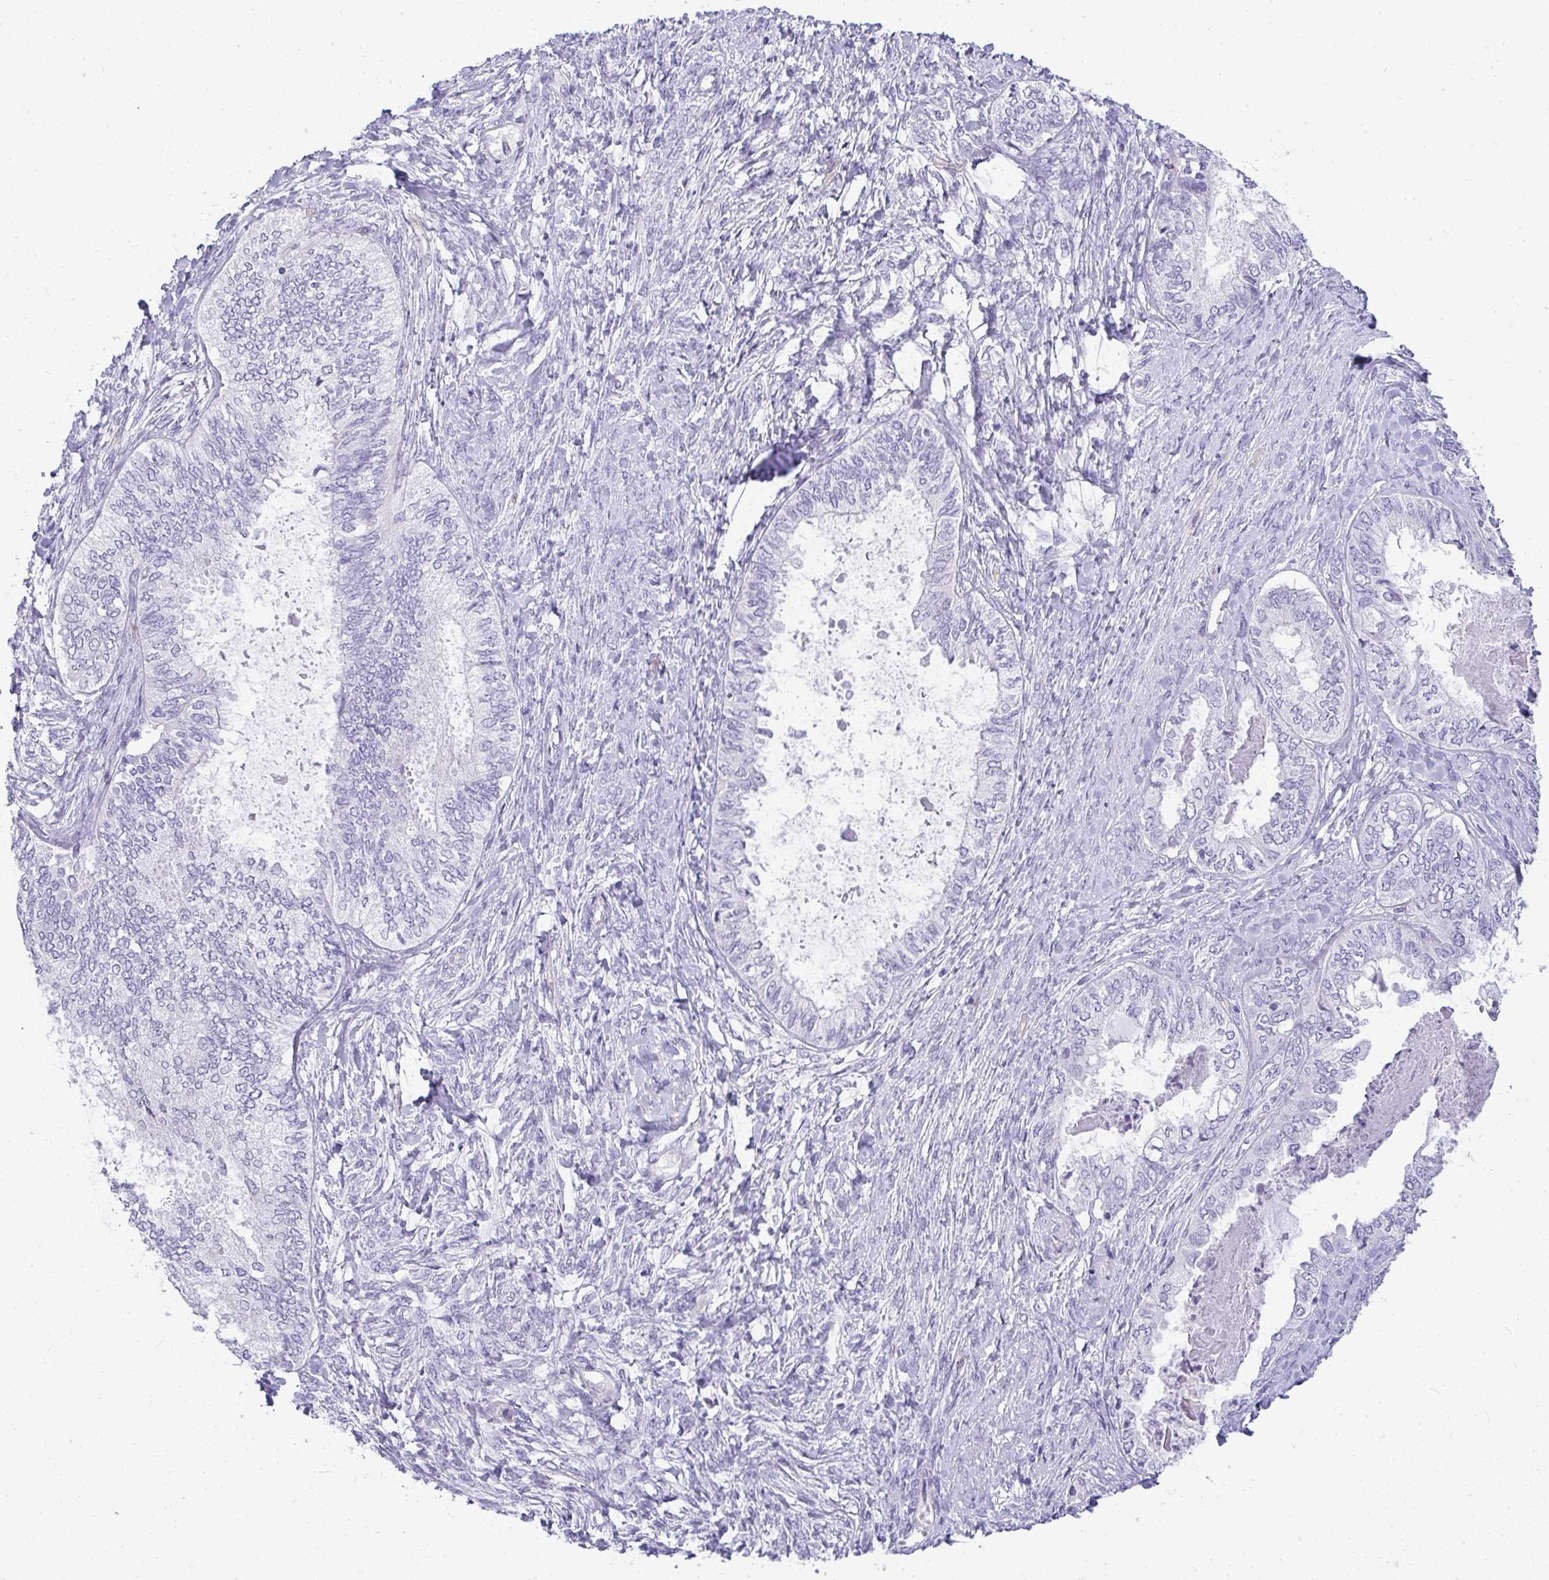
{"staining": {"intensity": "negative", "quantity": "none", "location": "none"}, "tissue": "ovarian cancer", "cell_type": "Tumor cells", "image_type": "cancer", "snomed": [{"axis": "morphology", "description": "Carcinoma, endometroid"}, {"axis": "topography", "description": "Ovary"}], "caption": "The histopathology image demonstrates no significant expression in tumor cells of ovarian endometroid carcinoma. The staining is performed using DAB brown chromogen with nuclei counter-stained in using hematoxylin.", "gene": "LIPE", "patient": {"sex": "female", "age": 70}}